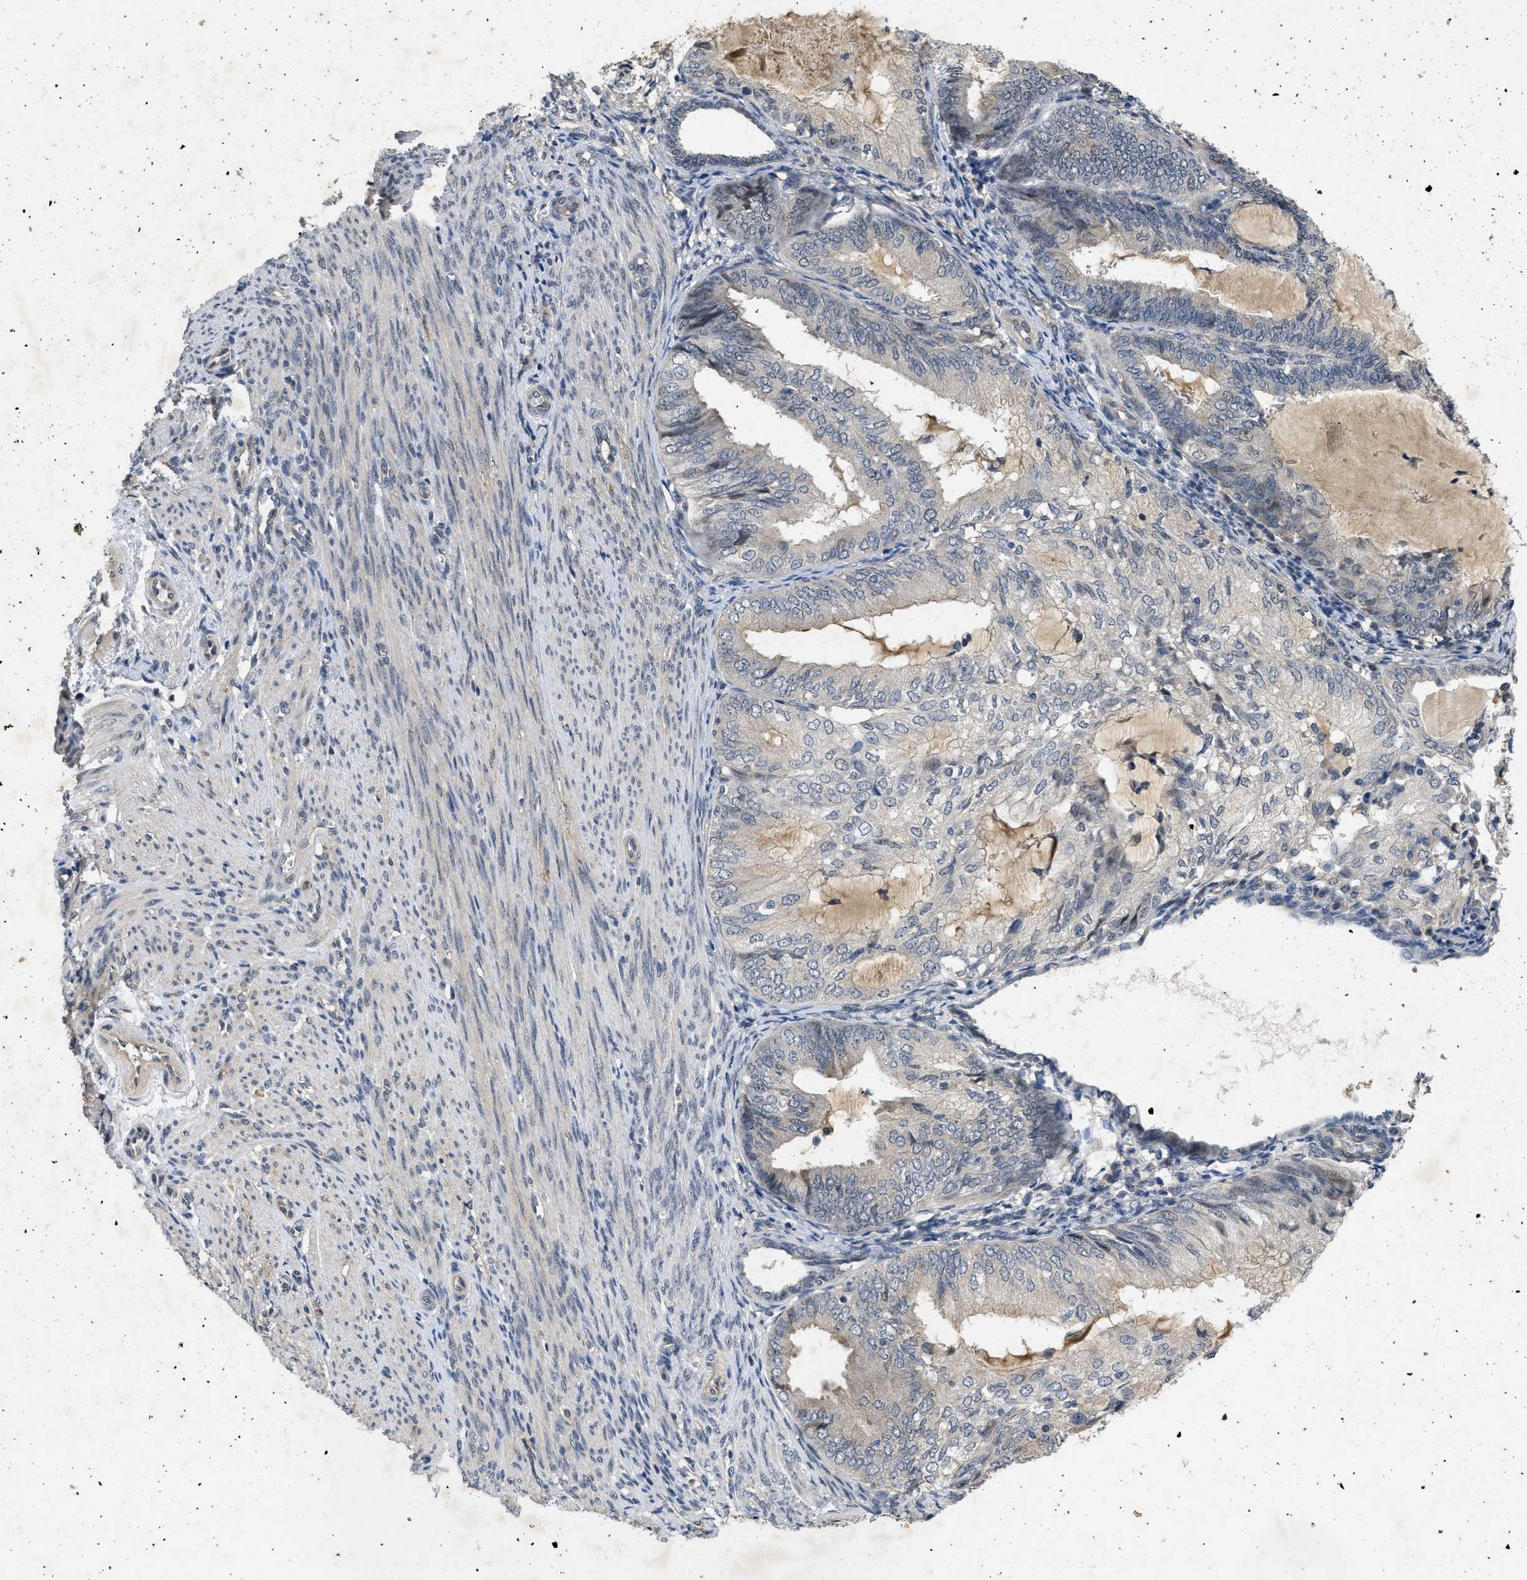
{"staining": {"intensity": "negative", "quantity": "none", "location": "none"}, "tissue": "endometrial cancer", "cell_type": "Tumor cells", "image_type": "cancer", "snomed": [{"axis": "morphology", "description": "Adenocarcinoma, NOS"}, {"axis": "topography", "description": "Endometrium"}], "caption": "Immunohistochemistry (IHC) photomicrograph of human endometrial cancer stained for a protein (brown), which shows no expression in tumor cells.", "gene": "PAPOLG", "patient": {"sex": "female", "age": 81}}